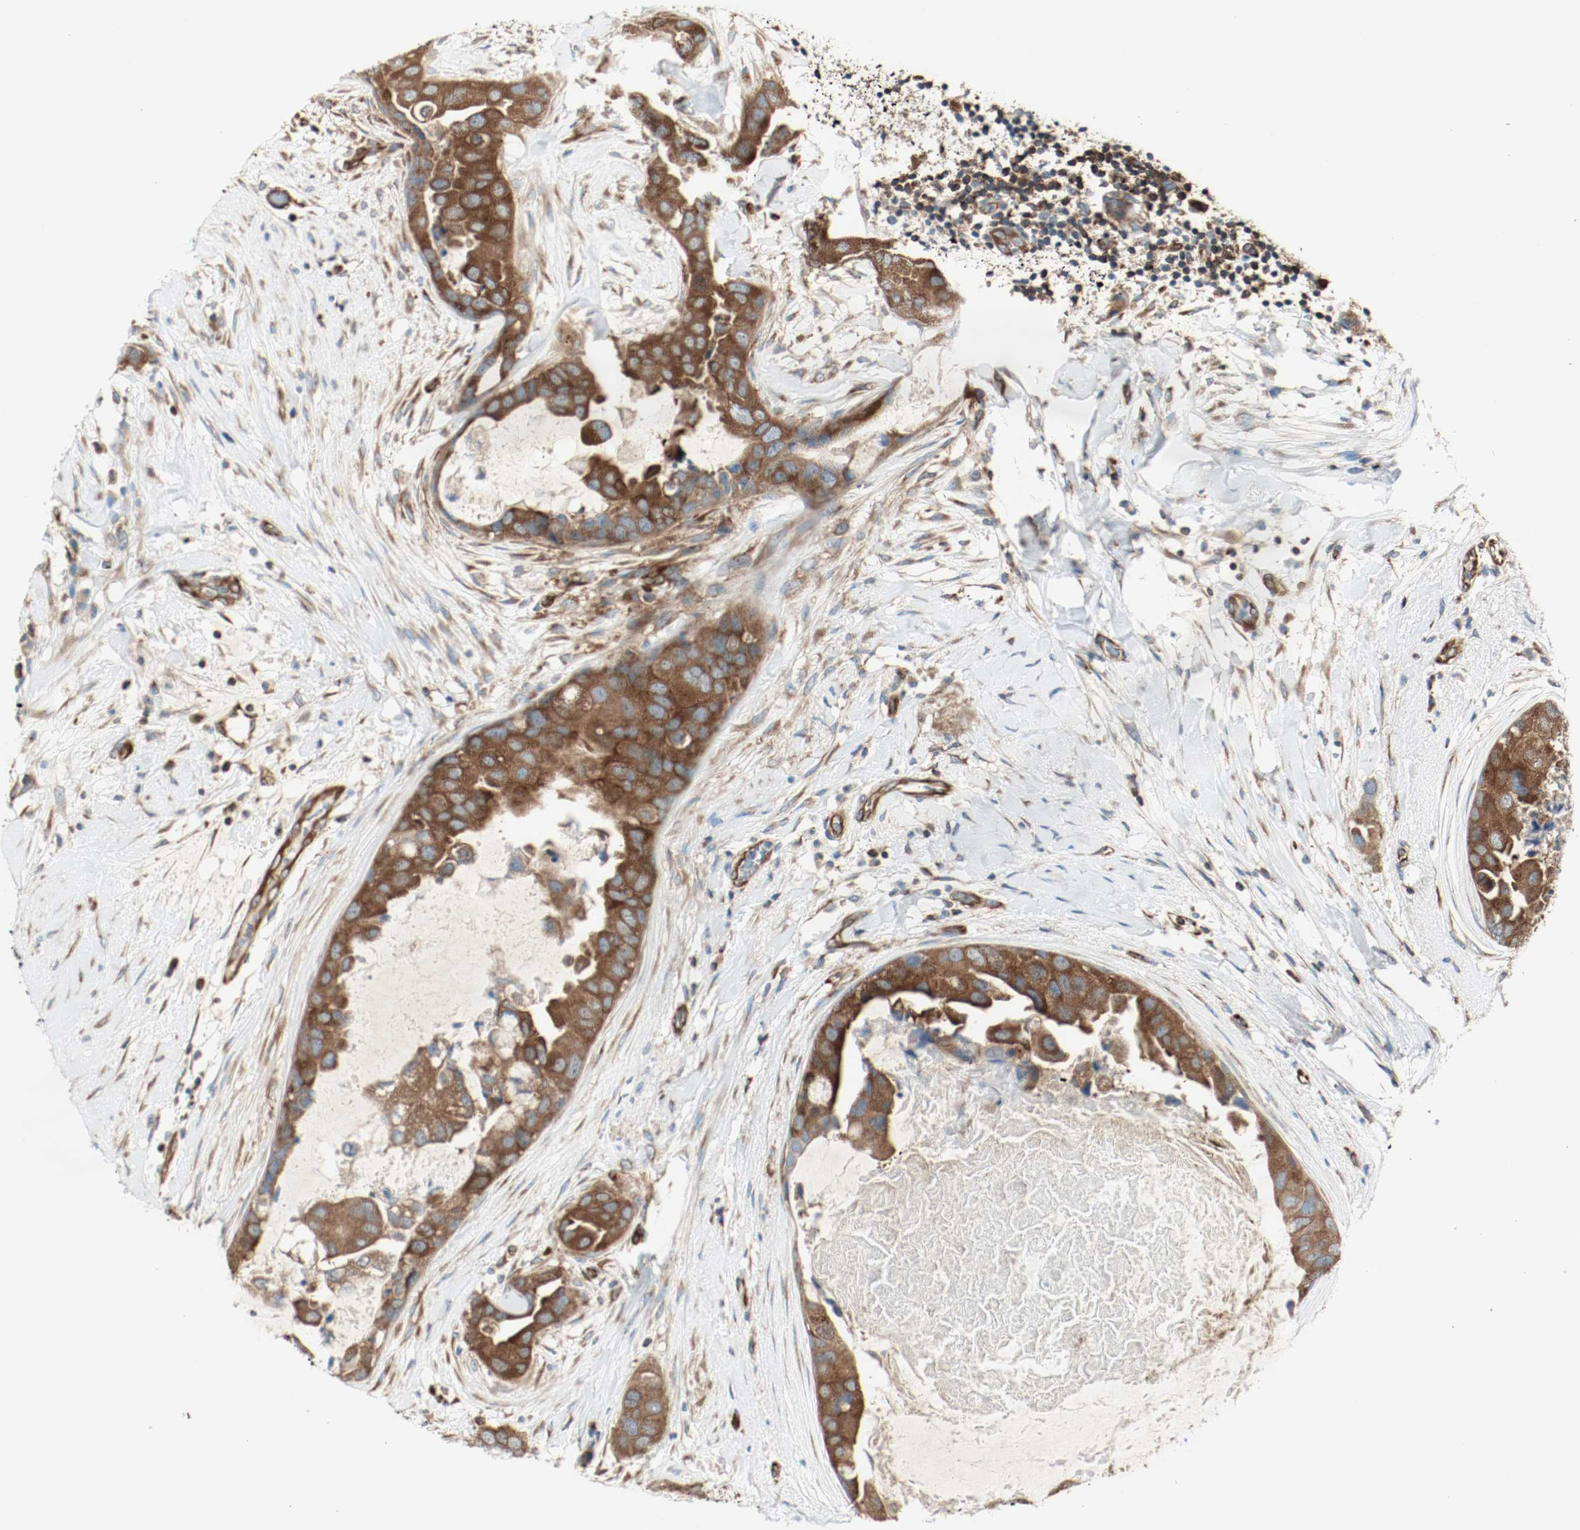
{"staining": {"intensity": "strong", "quantity": ">75%", "location": "cytoplasmic/membranous"}, "tissue": "breast cancer", "cell_type": "Tumor cells", "image_type": "cancer", "snomed": [{"axis": "morphology", "description": "Duct carcinoma"}, {"axis": "topography", "description": "Breast"}], "caption": "Immunohistochemistry photomicrograph of neoplastic tissue: breast invasive ductal carcinoma stained using immunohistochemistry (IHC) demonstrates high levels of strong protein expression localized specifically in the cytoplasmic/membranous of tumor cells, appearing as a cytoplasmic/membranous brown color.", "gene": "PLCG1", "patient": {"sex": "female", "age": 40}}